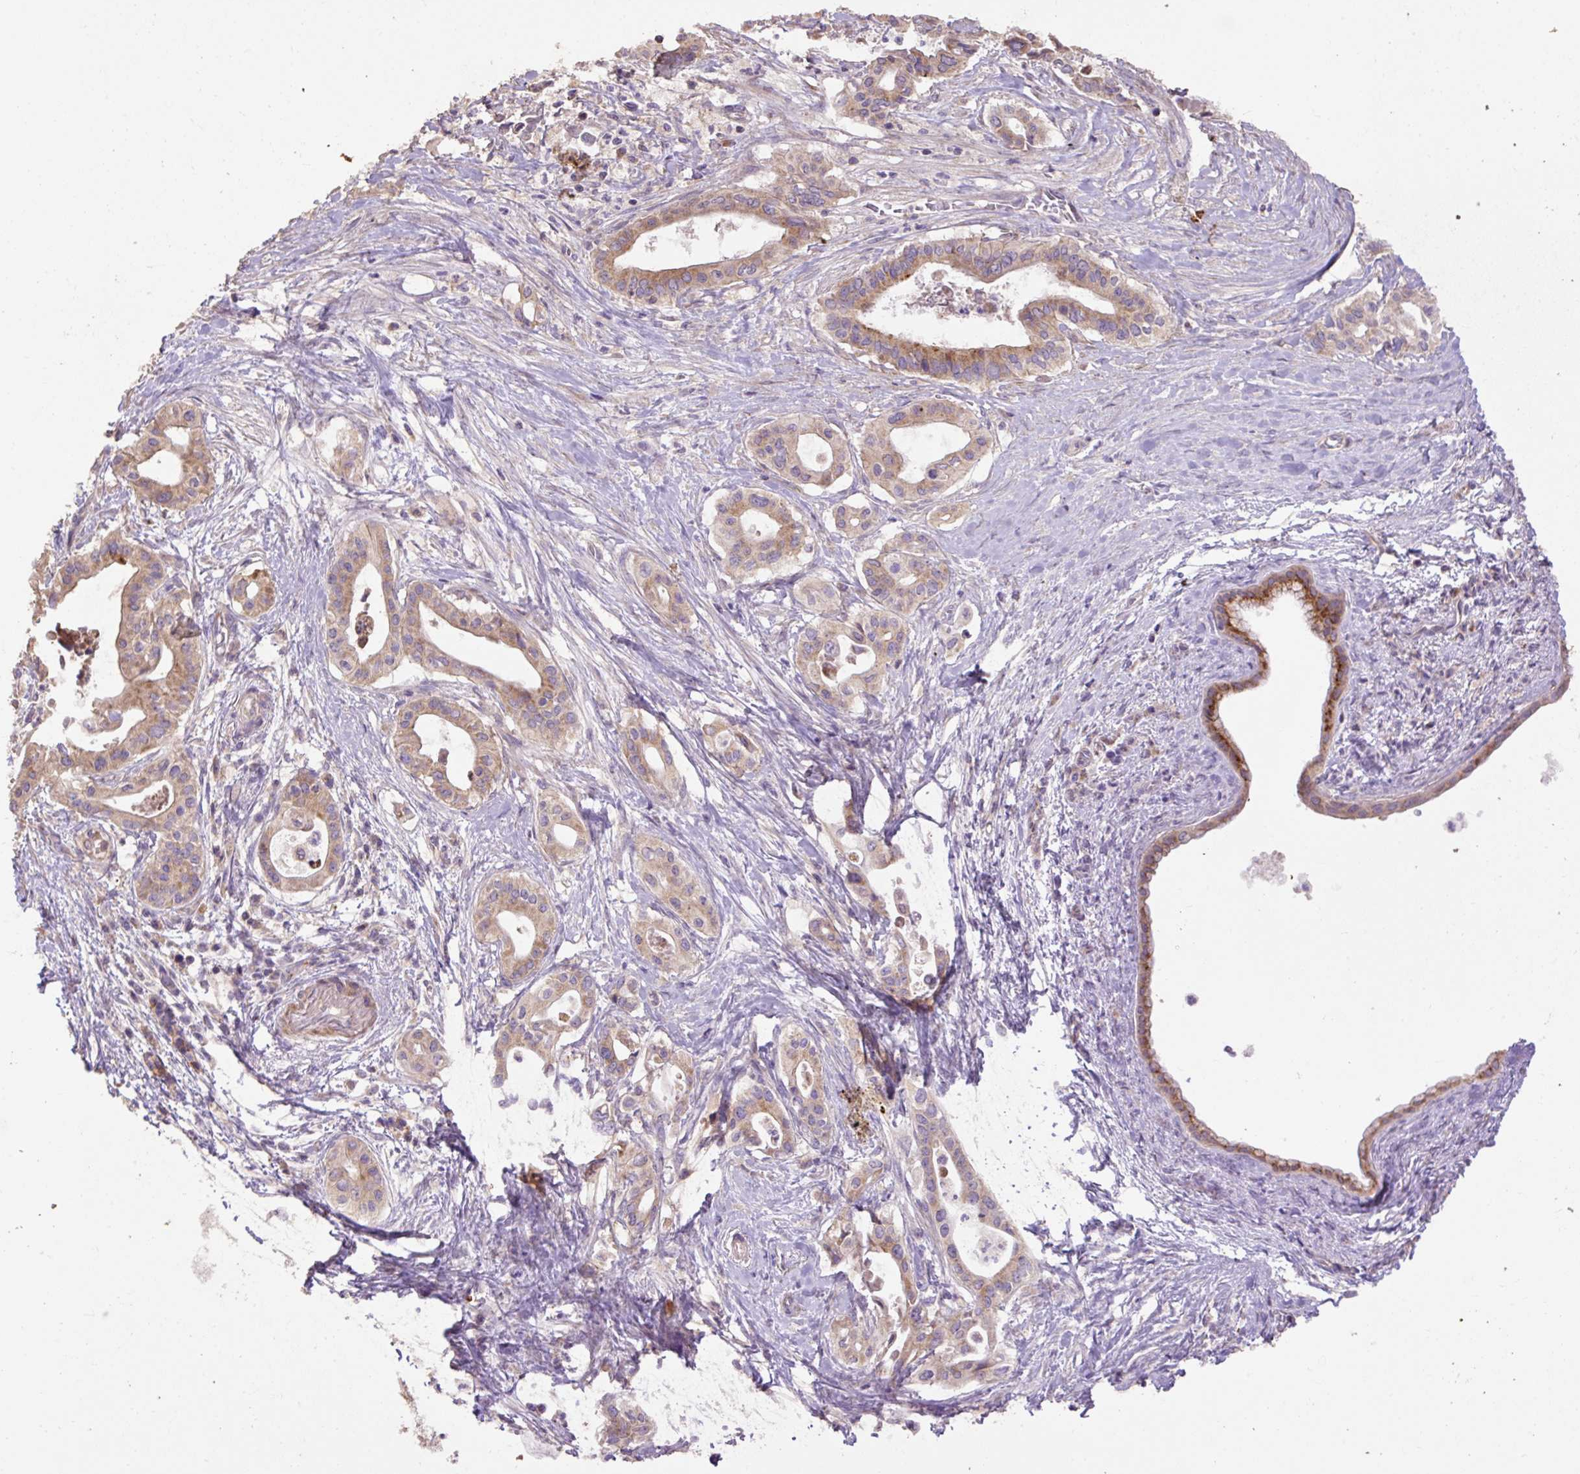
{"staining": {"intensity": "moderate", "quantity": "25%-75%", "location": "cytoplasmic/membranous"}, "tissue": "pancreatic cancer", "cell_type": "Tumor cells", "image_type": "cancer", "snomed": [{"axis": "morphology", "description": "Adenocarcinoma, NOS"}, {"axis": "topography", "description": "Pancreas"}], "caption": "Immunohistochemistry (IHC) histopathology image of human pancreatic cancer (adenocarcinoma) stained for a protein (brown), which displays medium levels of moderate cytoplasmic/membranous positivity in about 25%-75% of tumor cells.", "gene": "ABR", "patient": {"sex": "female", "age": 77}}